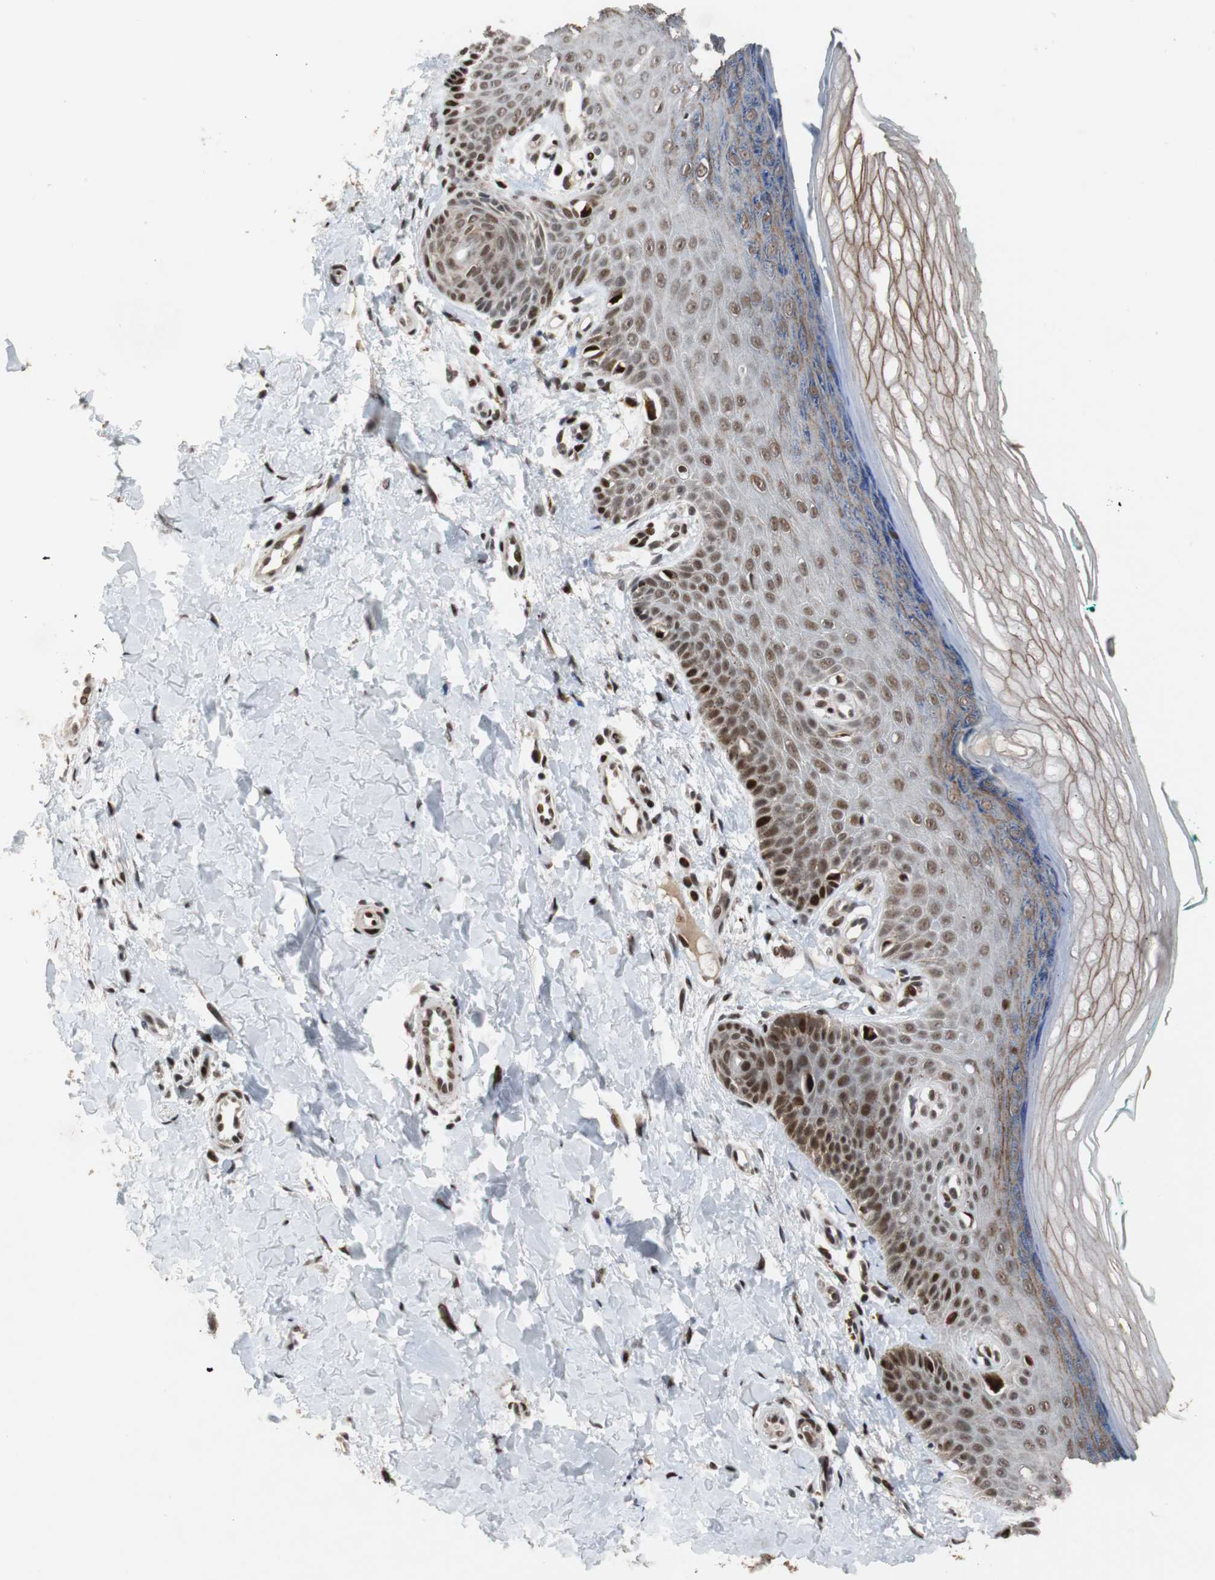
{"staining": {"intensity": "strong", "quantity": ">75%", "location": "nuclear"}, "tissue": "skin", "cell_type": "Fibroblasts", "image_type": "normal", "snomed": [{"axis": "morphology", "description": "Normal tissue, NOS"}, {"axis": "topography", "description": "Skin"}], "caption": "An immunohistochemistry histopathology image of benign tissue is shown. Protein staining in brown shows strong nuclear positivity in skin within fibroblasts. Nuclei are stained in blue.", "gene": "NBL1", "patient": {"sex": "male", "age": 26}}